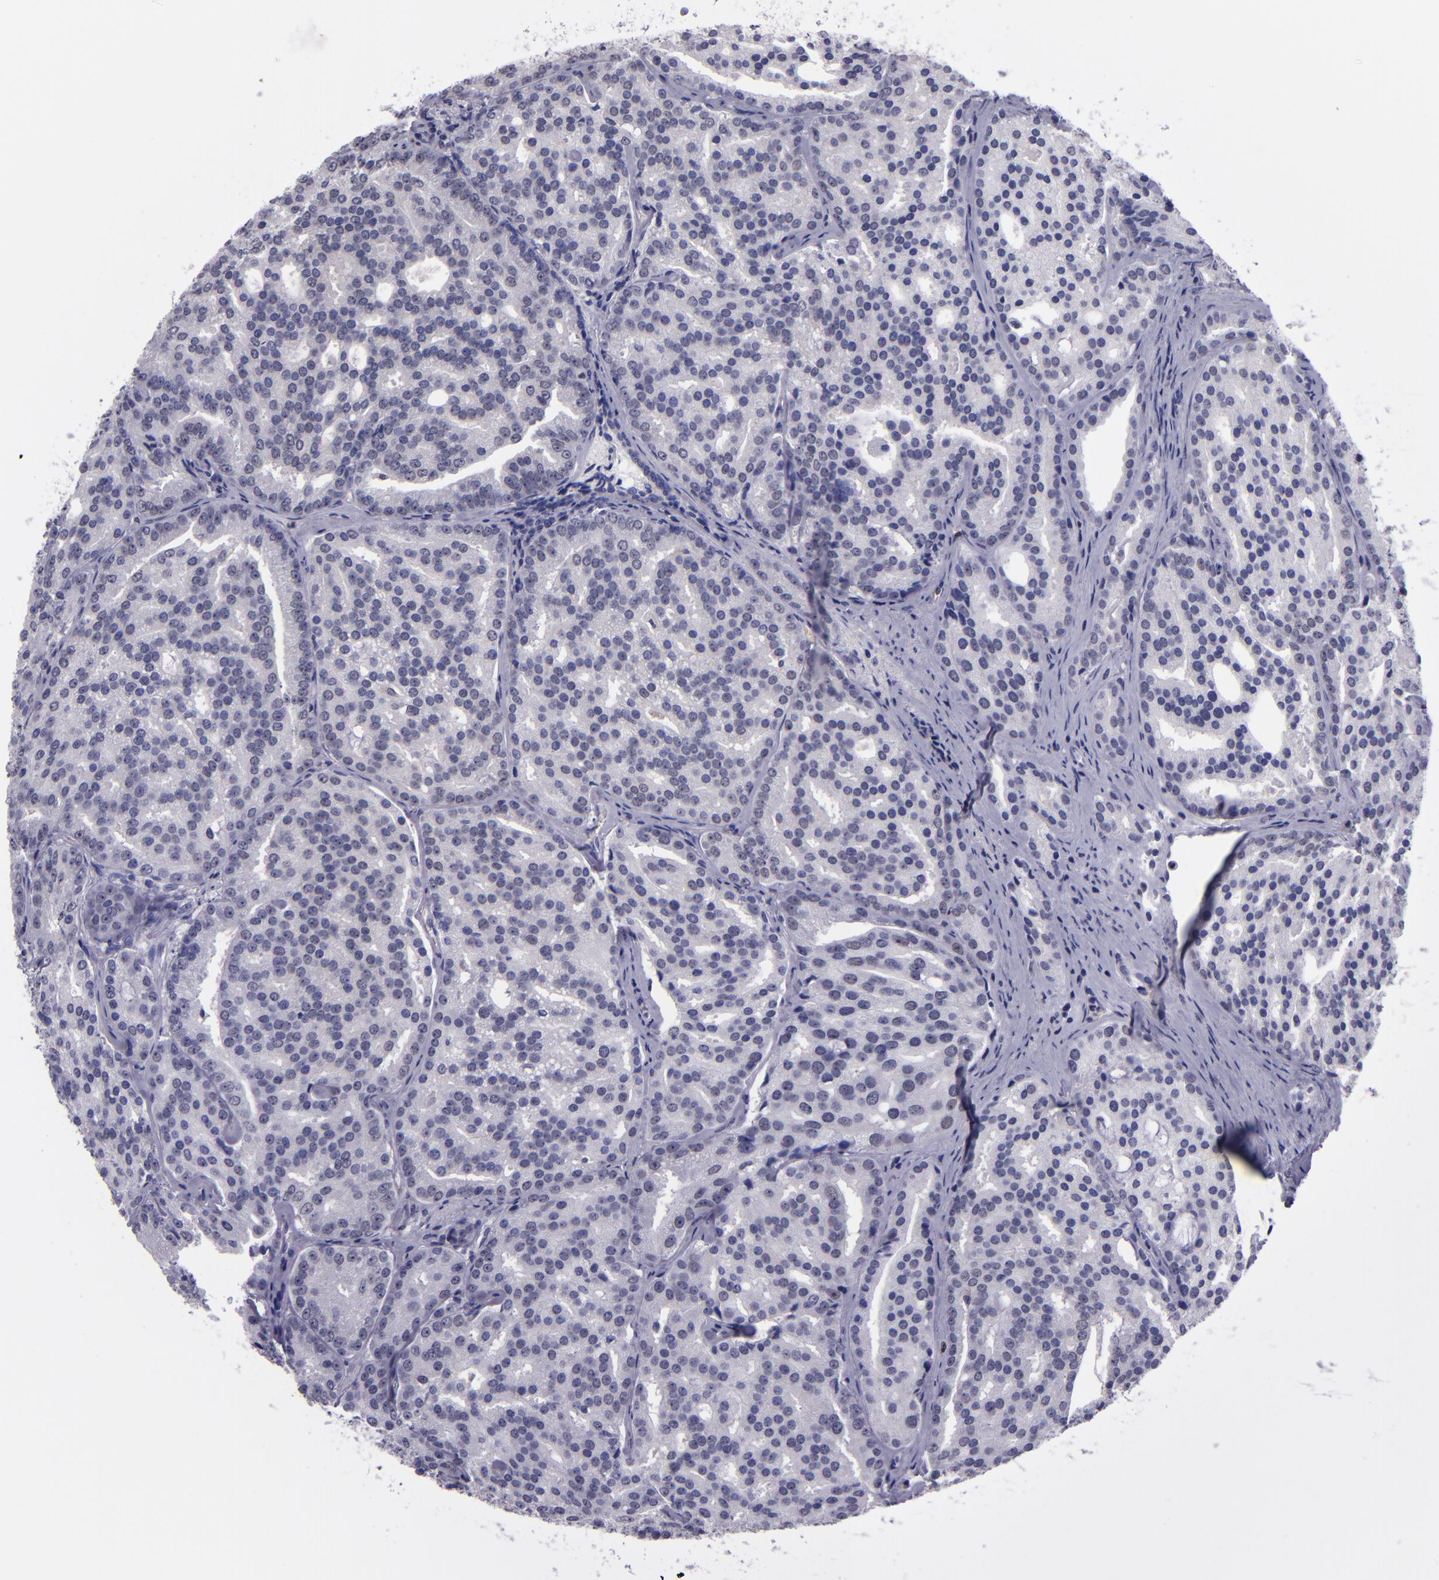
{"staining": {"intensity": "negative", "quantity": "none", "location": "none"}, "tissue": "prostate cancer", "cell_type": "Tumor cells", "image_type": "cancer", "snomed": [{"axis": "morphology", "description": "Adenocarcinoma, High grade"}, {"axis": "topography", "description": "Prostate"}], "caption": "DAB immunohistochemical staining of human prostate high-grade adenocarcinoma displays no significant staining in tumor cells. (Stains: DAB IHC with hematoxylin counter stain, Microscopy: brightfield microscopy at high magnification).", "gene": "CEBPE", "patient": {"sex": "male", "age": 64}}